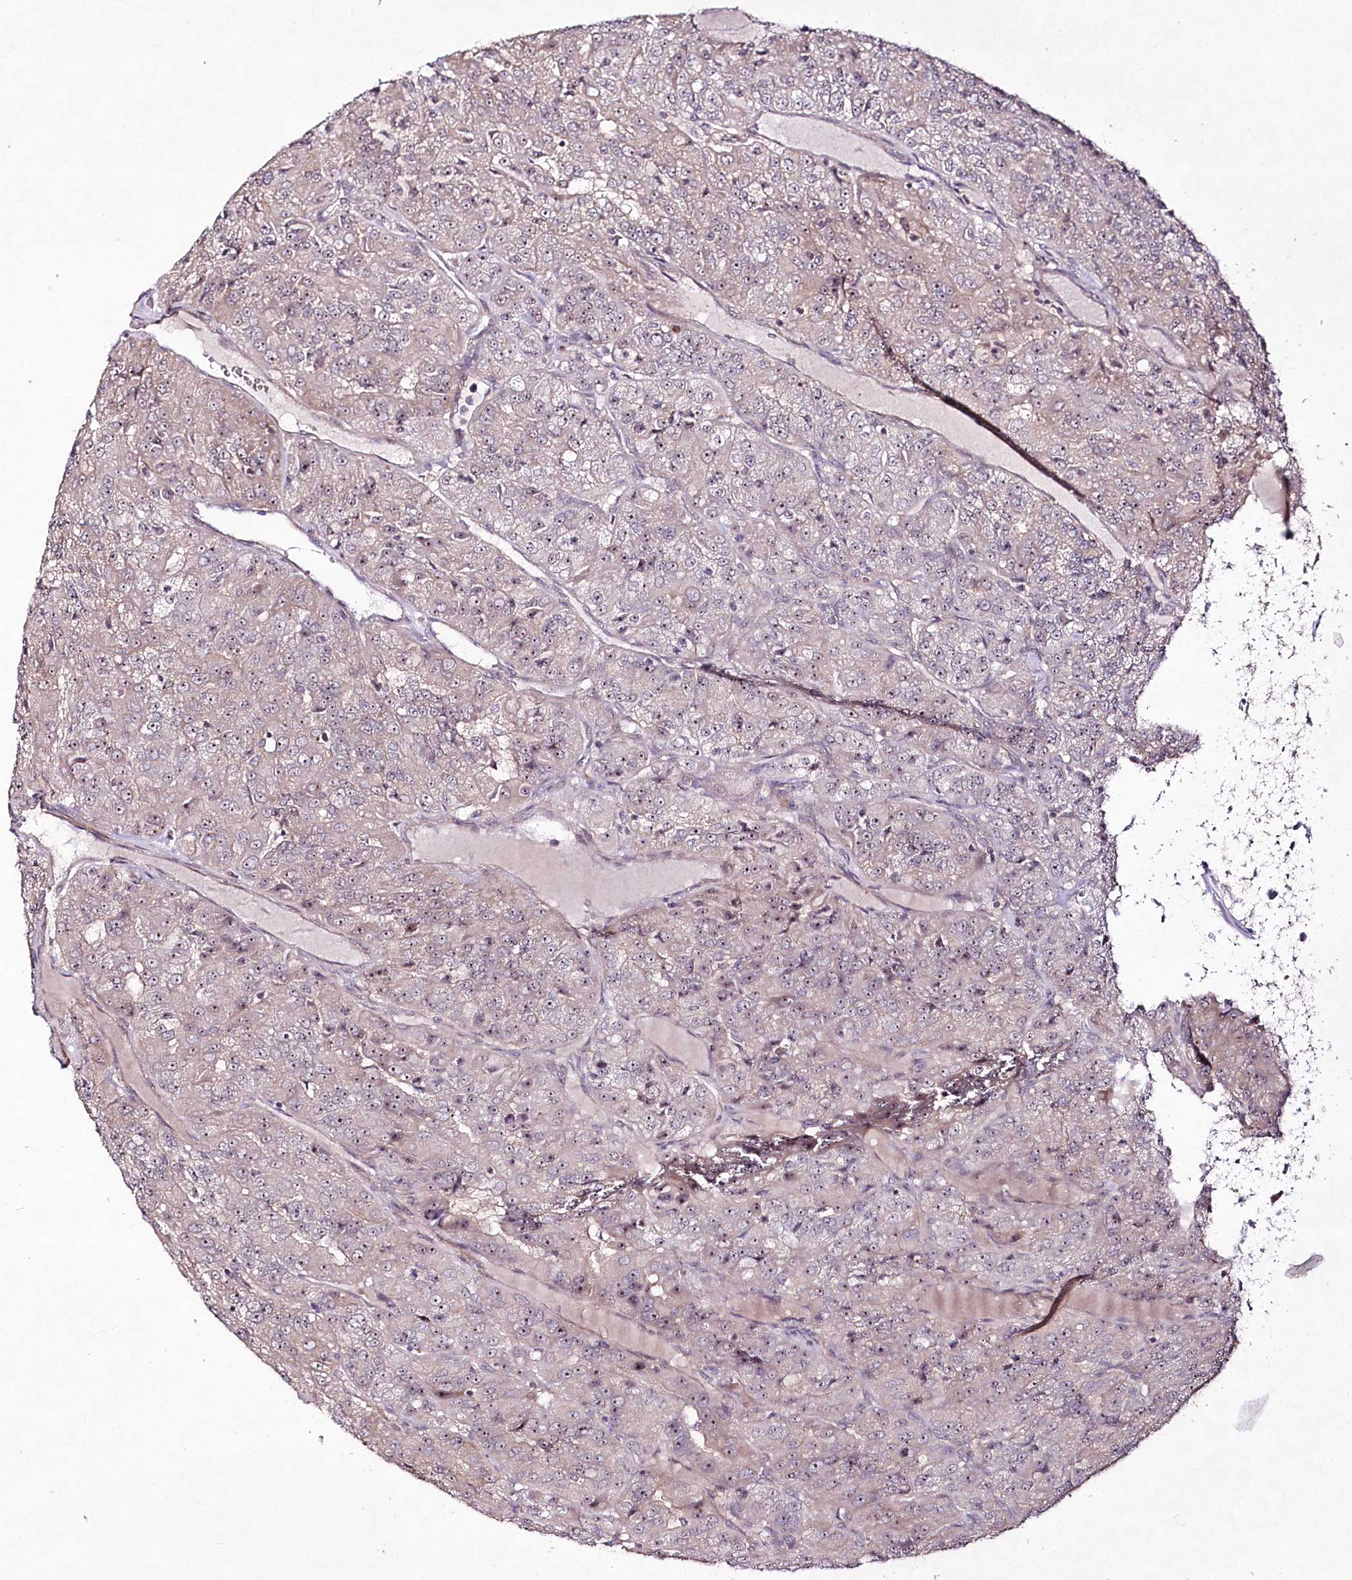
{"staining": {"intensity": "weak", "quantity": ">75%", "location": "nuclear"}, "tissue": "renal cancer", "cell_type": "Tumor cells", "image_type": "cancer", "snomed": [{"axis": "morphology", "description": "Adenocarcinoma, NOS"}, {"axis": "topography", "description": "Kidney"}], "caption": "Approximately >75% of tumor cells in renal cancer show weak nuclear protein positivity as visualized by brown immunohistochemical staining.", "gene": "CCDC59", "patient": {"sex": "female", "age": 63}}